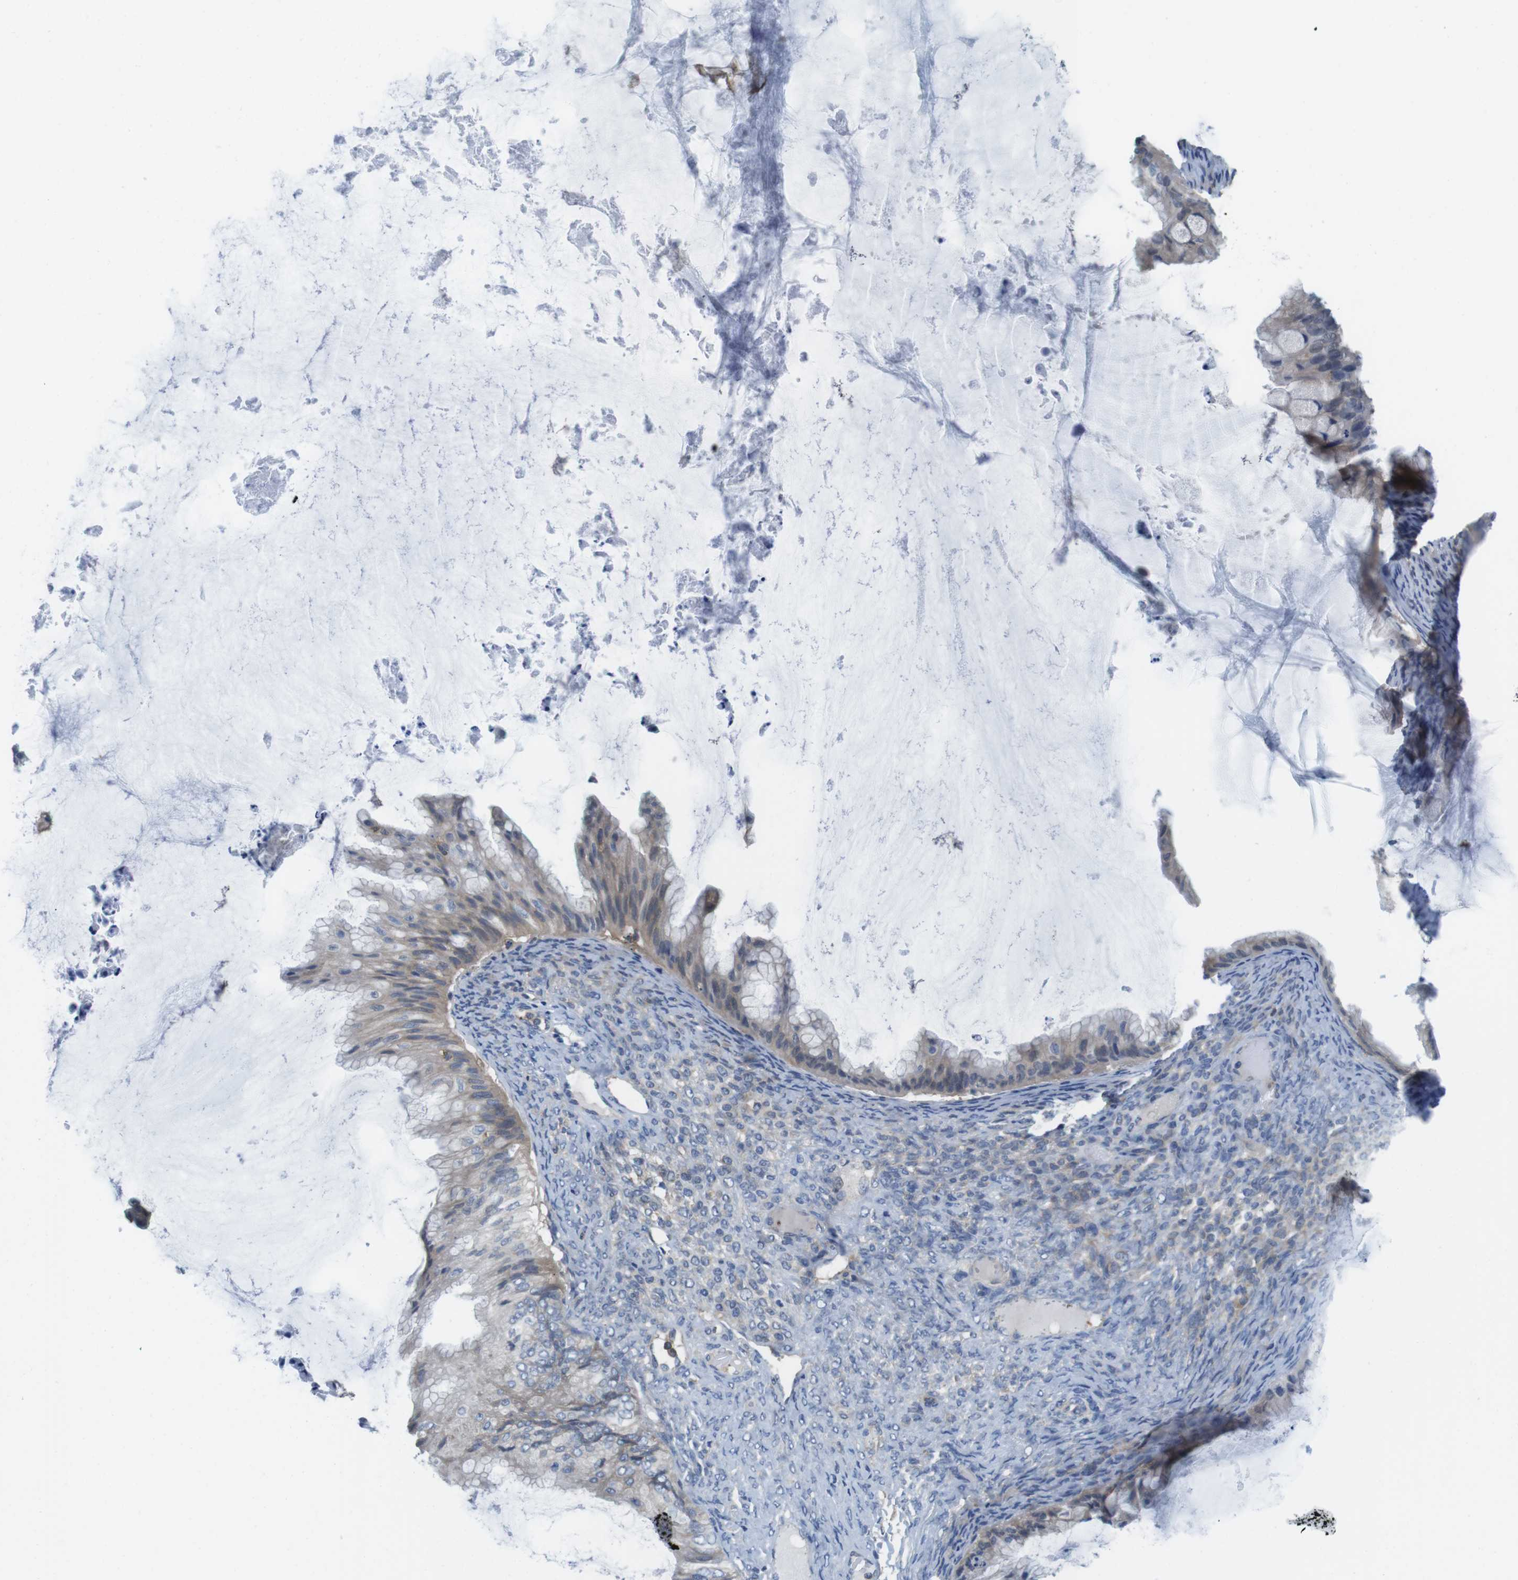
{"staining": {"intensity": "weak", "quantity": ">75%", "location": "cytoplasmic/membranous"}, "tissue": "ovarian cancer", "cell_type": "Tumor cells", "image_type": "cancer", "snomed": [{"axis": "morphology", "description": "Cystadenocarcinoma, mucinous, NOS"}, {"axis": "topography", "description": "Ovary"}], "caption": "Ovarian cancer (mucinous cystadenocarcinoma) stained with a protein marker exhibits weak staining in tumor cells.", "gene": "HERPUD2", "patient": {"sex": "female", "age": 61}}